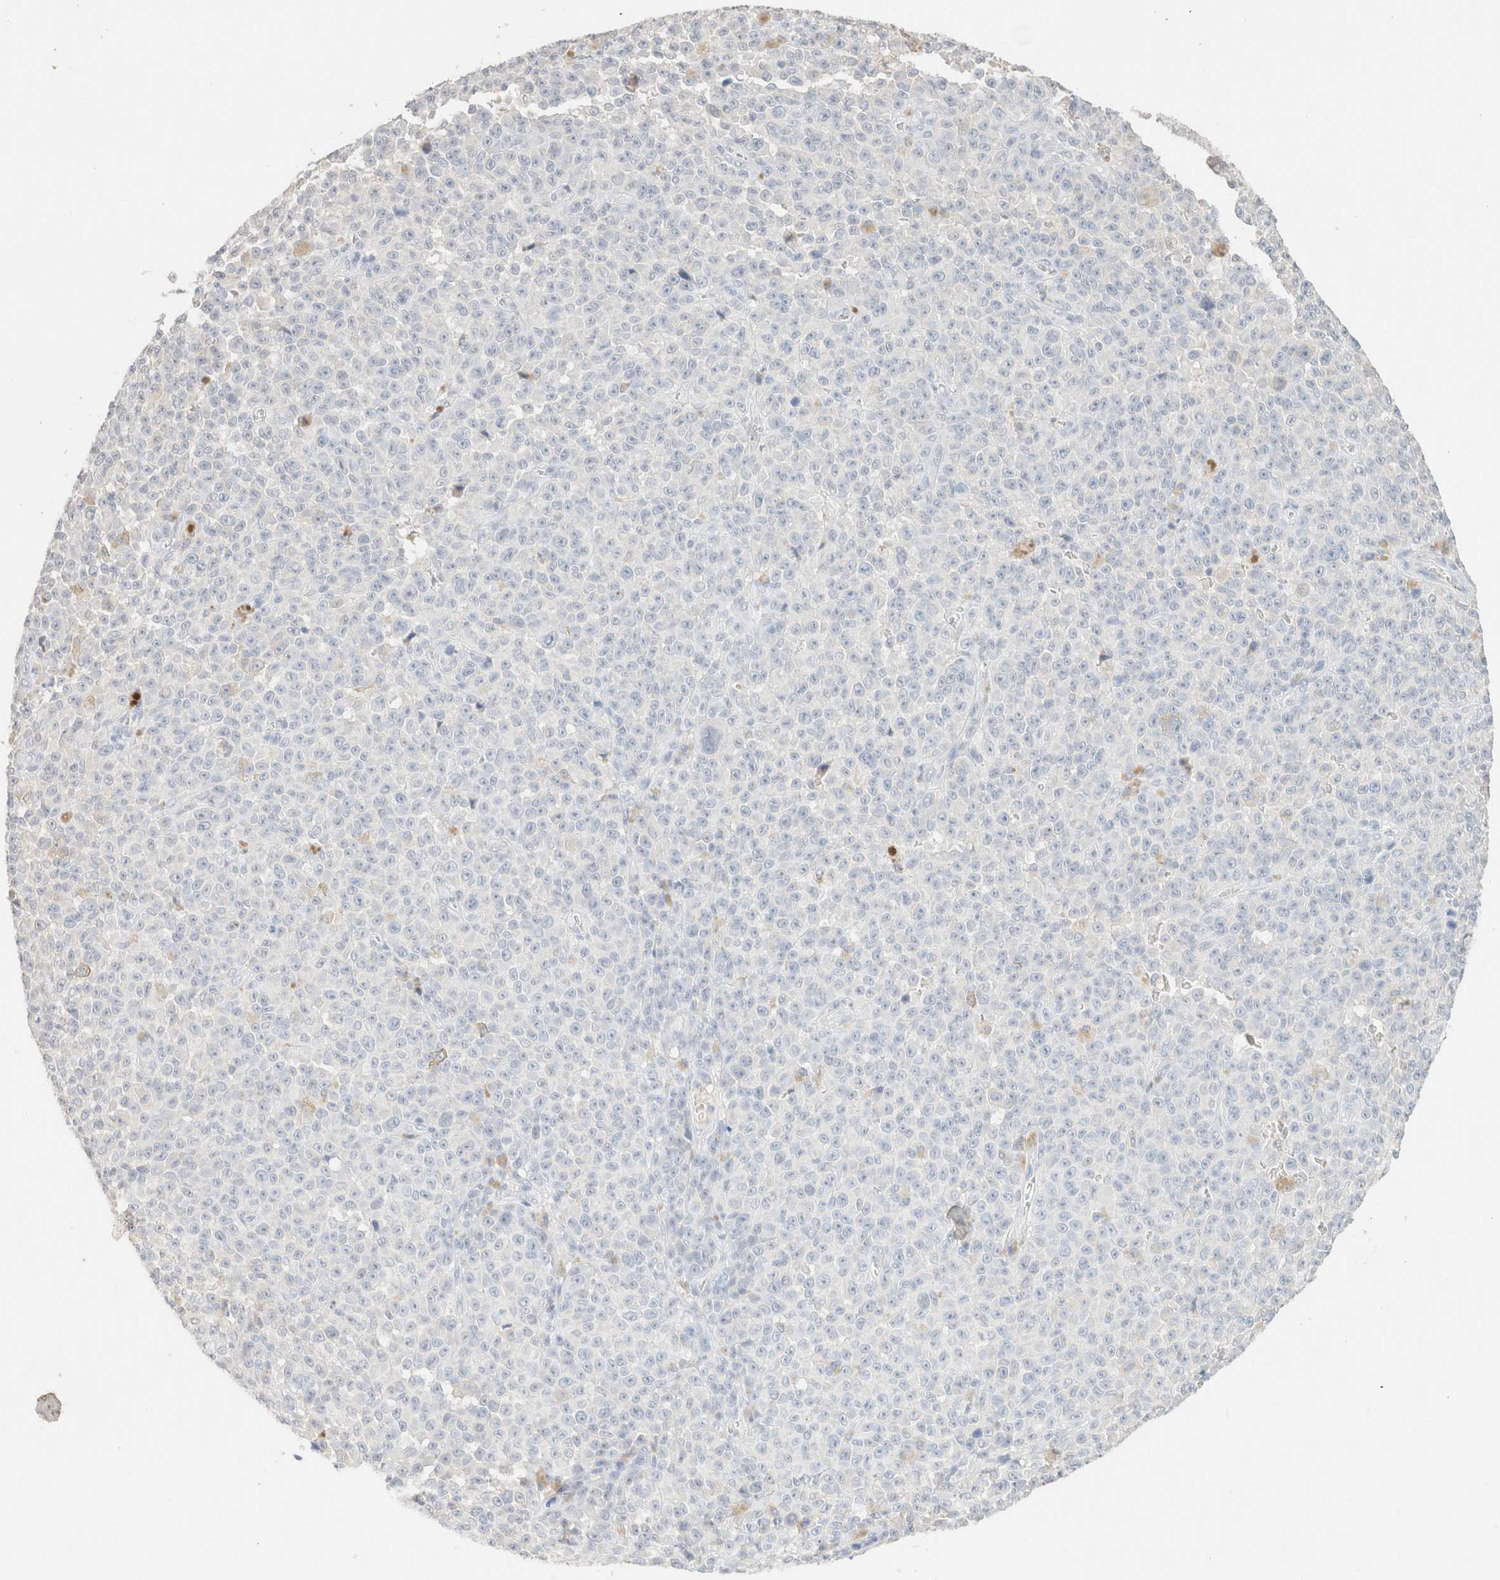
{"staining": {"intensity": "negative", "quantity": "none", "location": "none"}, "tissue": "melanoma", "cell_type": "Tumor cells", "image_type": "cancer", "snomed": [{"axis": "morphology", "description": "Malignant melanoma, NOS"}, {"axis": "topography", "description": "Skin"}], "caption": "A micrograph of melanoma stained for a protein exhibits no brown staining in tumor cells.", "gene": "CPA1", "patient": {"sex": "female", "age": 82}}